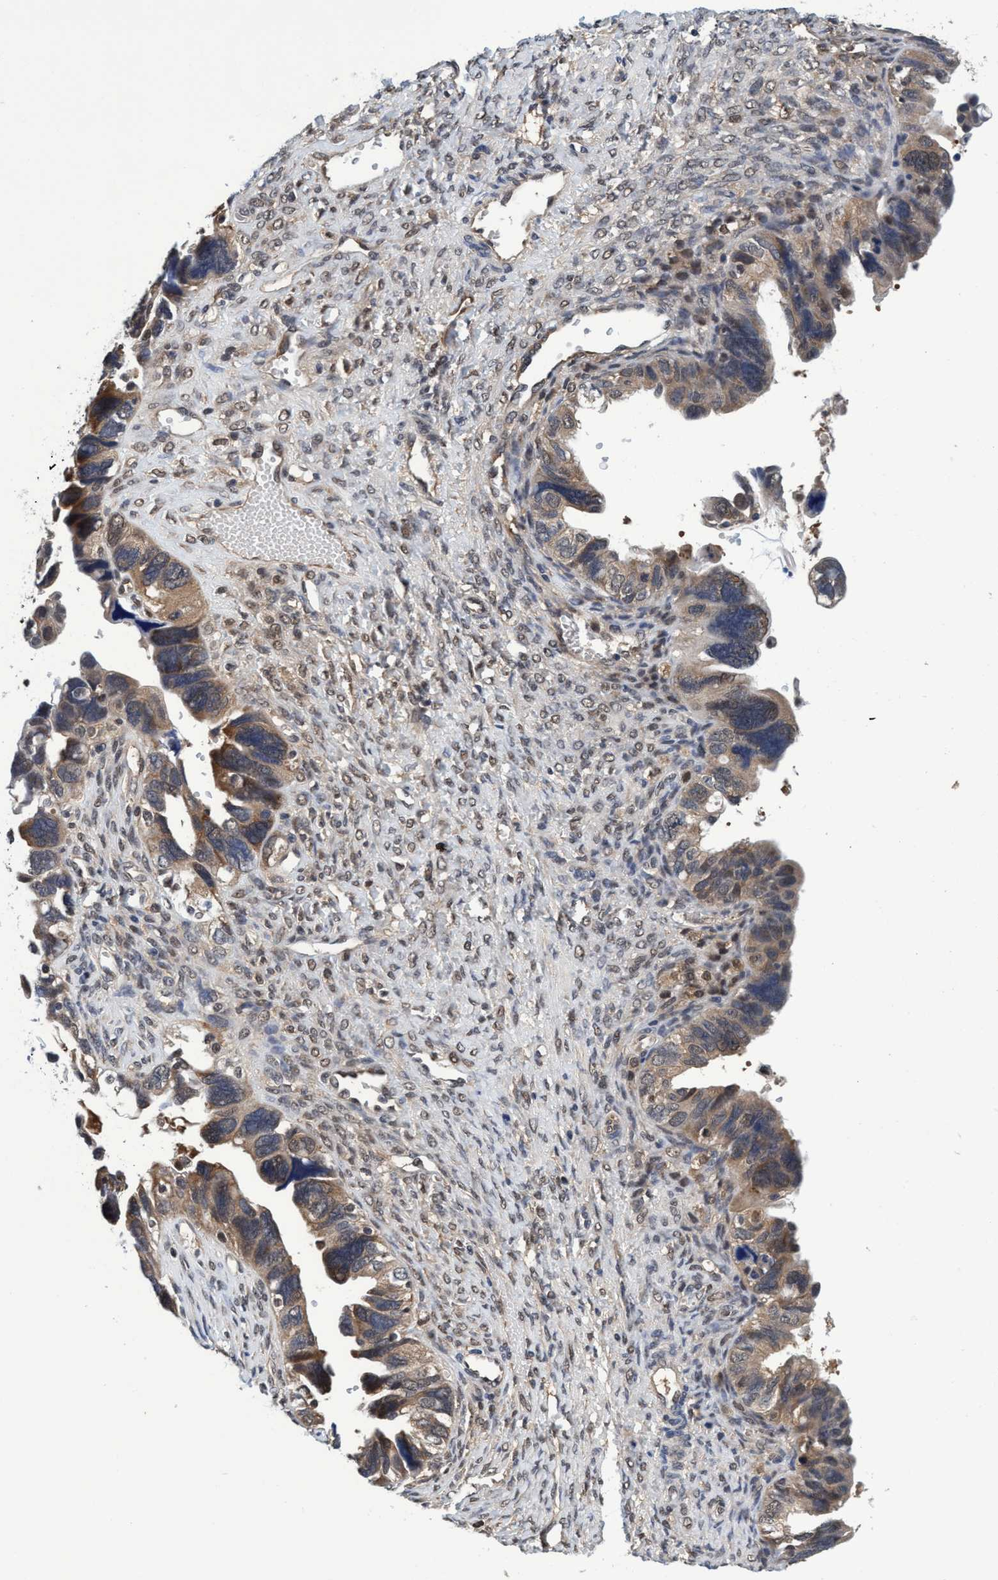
{"staining": {"intensity": "weak", "quantity": ">75%", "location": "cytoplasmic/membranous"}, "tissue": "ovarian cancer", "cell_type": "Tumor cells", "image_type": "cancer", "snomed": [{"axis": "morphology", "description": "Cystadenocarcinoma, serous, NOS"}, {"axis": "topography", "description": "Ovary"}], "caption": "Immunohistochemistry photomicrograph of neoplastic tissue: human ovarian serous cystadenocarcinoma stained using immunohistochemistry (IHC) demonstrates low levels of weak protein expression localized specifically in the cytoplasmic/membranous of tumor cells, appearing as a cytoplasmic/membranous brown color.", "gene": "PSMD12", "patient": {"sex": "female", "age": 79}}